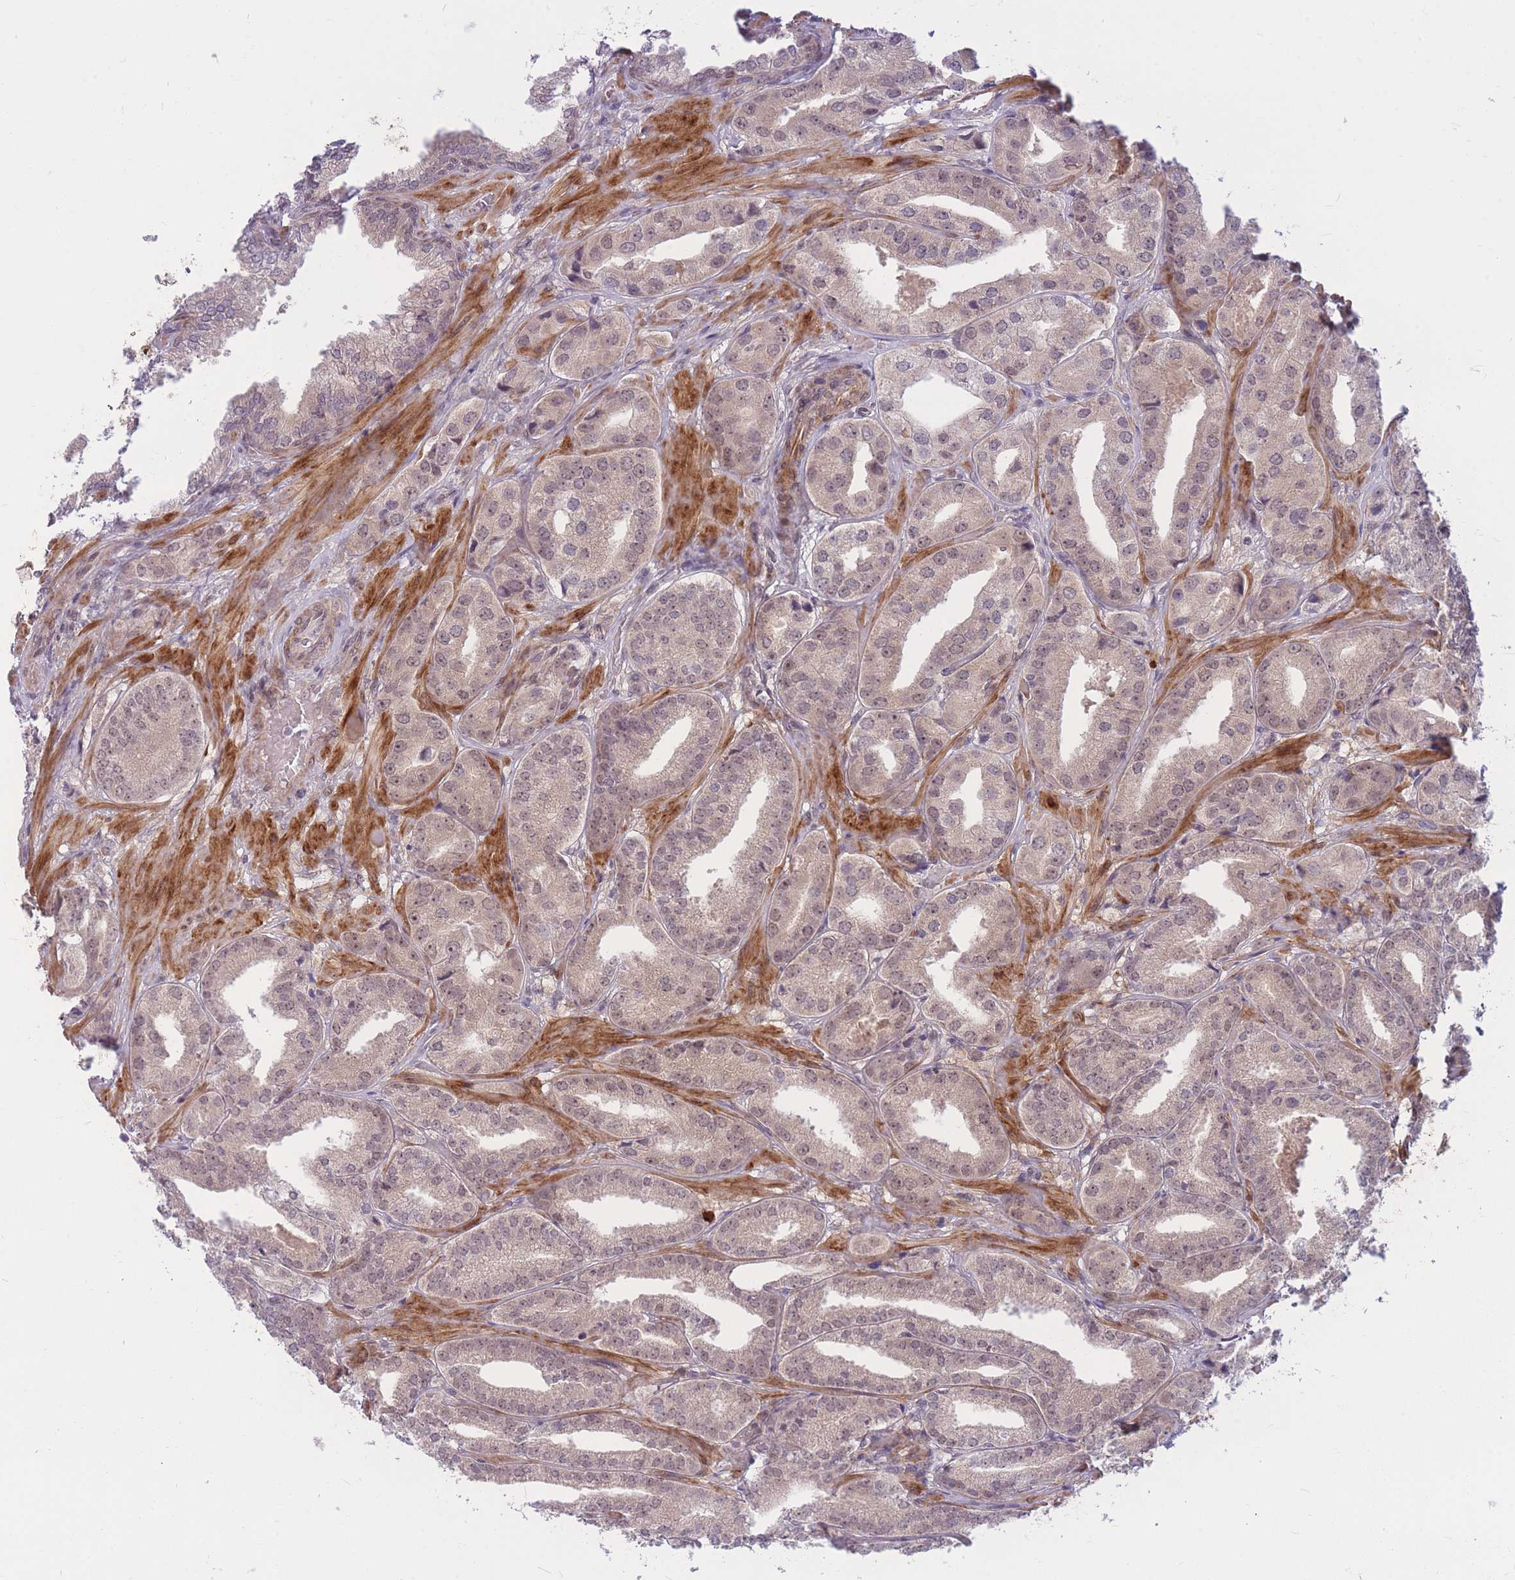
{"staining": {"intensity": "weak", "quantity": ">75%", "location": "cytoplasmic/membranous"}, "tissue": "prostate cancer", "cell_type": "Tumor cells", "image_type": "cancer", "snomed": [{"axis": "morphology", "description": "Adenocarcinoma, High grade"}, {"axis": "topography", "description": "Prostate"}], "caption": "The immunohistochemical stain highlights weak cytoplasmic/membranous staining in tumor cells of prostate cancer (adenocarcinoma (high-grade)) tissue.", "gene": "ERCC2", "patient": {"sex": "male", "age": 63}}